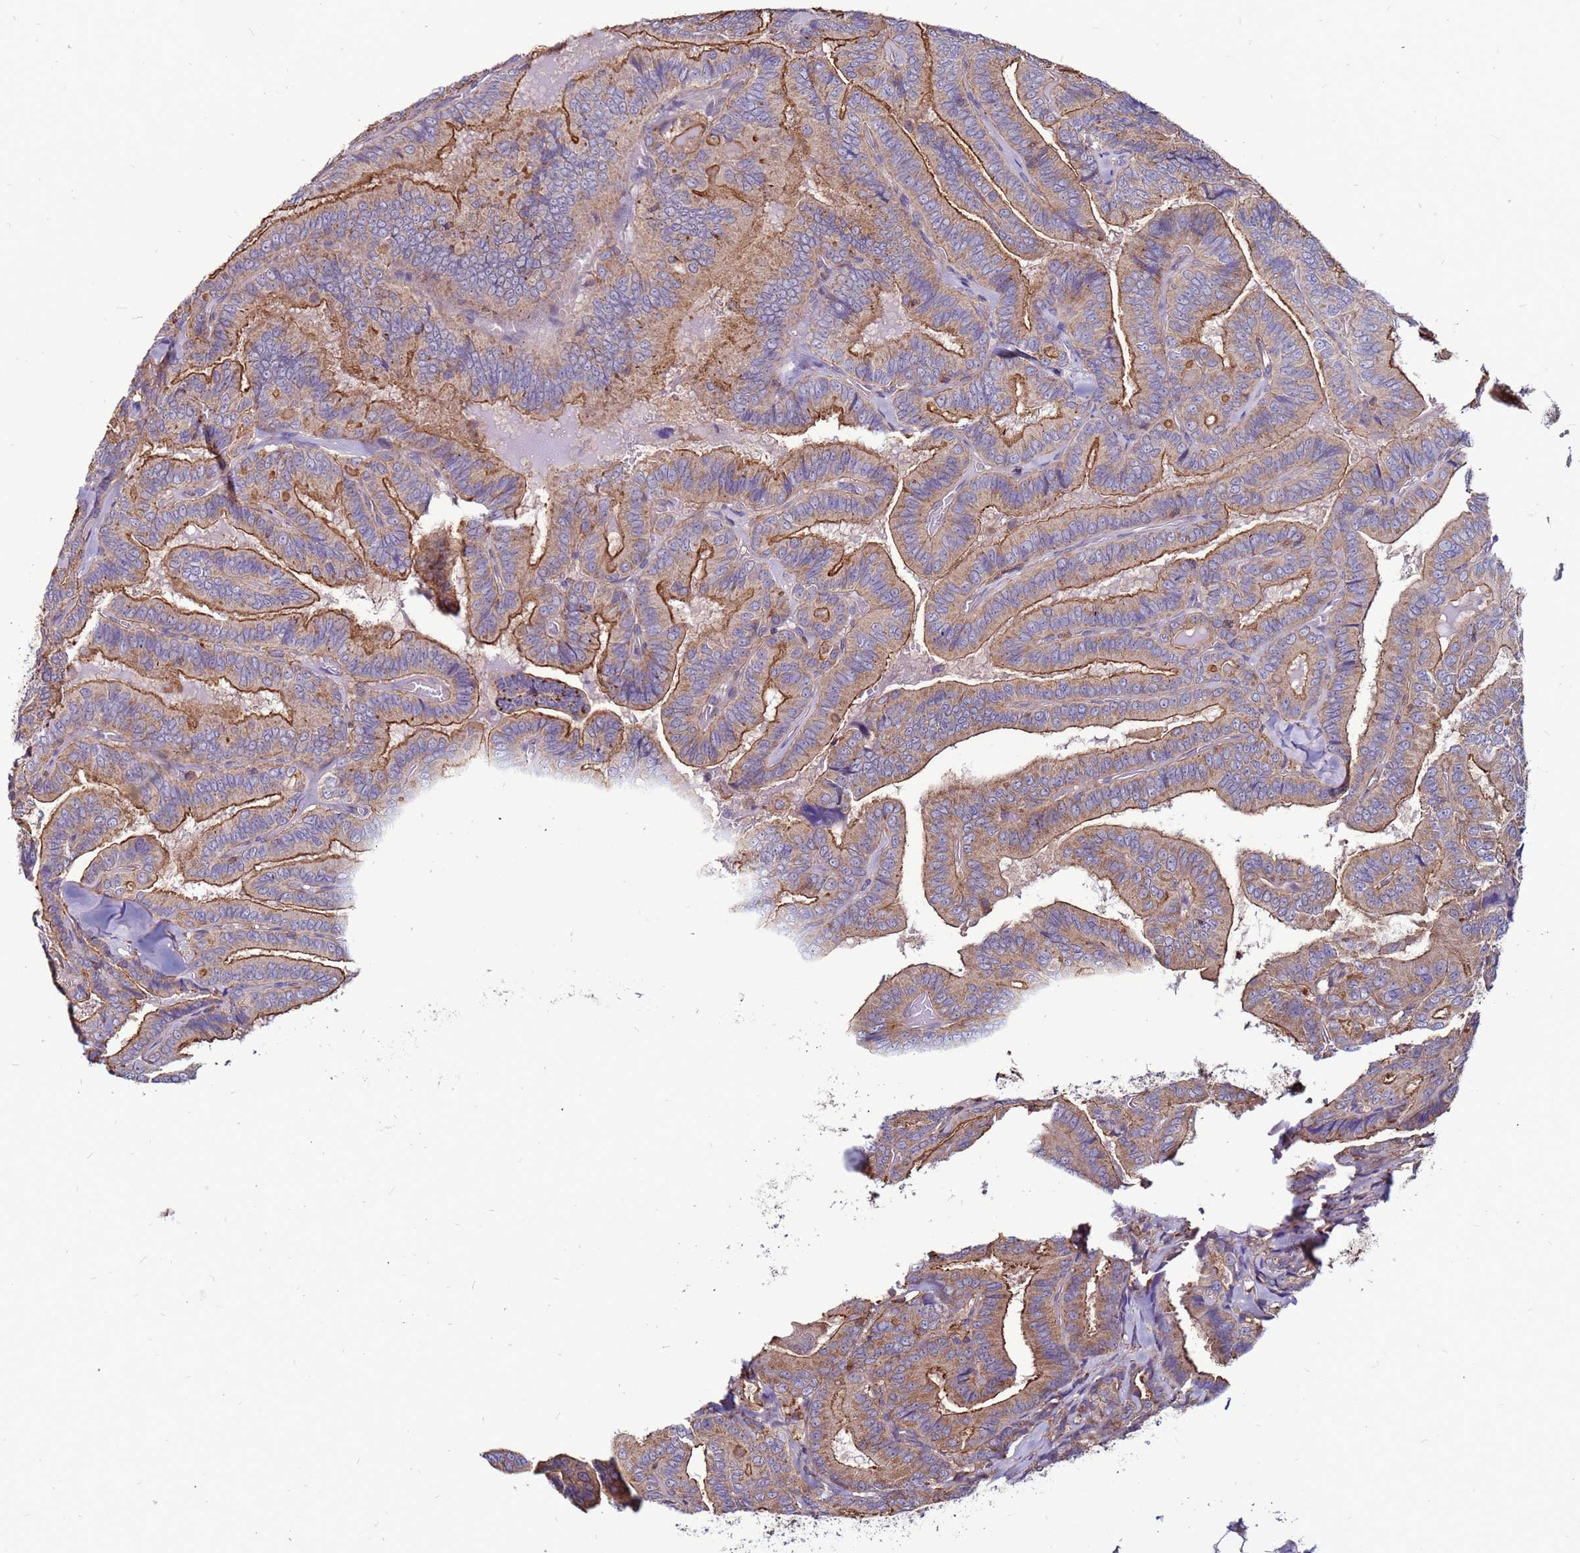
{"staining": {"intensity": "strong", "quantity": ">75%", "location": "cytoplasmic/membranous"}, "tissue": "thyroid cancer", "cell_type": "Tumor cells", "image_type": "cancer", "snomed": [{"axis": "morphology", "description": "Papillary adenocarcinoma, NOS"}, {"axis": "topography", "description": "Thyroid gland"}], "caption": "Thyroid cancer stained for a protein (brown) exhibits strong cytoplasmic/membranous positive expression in approximately >75% of tumor cells.", "gene": "NRN1L", "patient": {"sex": "male", "age": 61}}